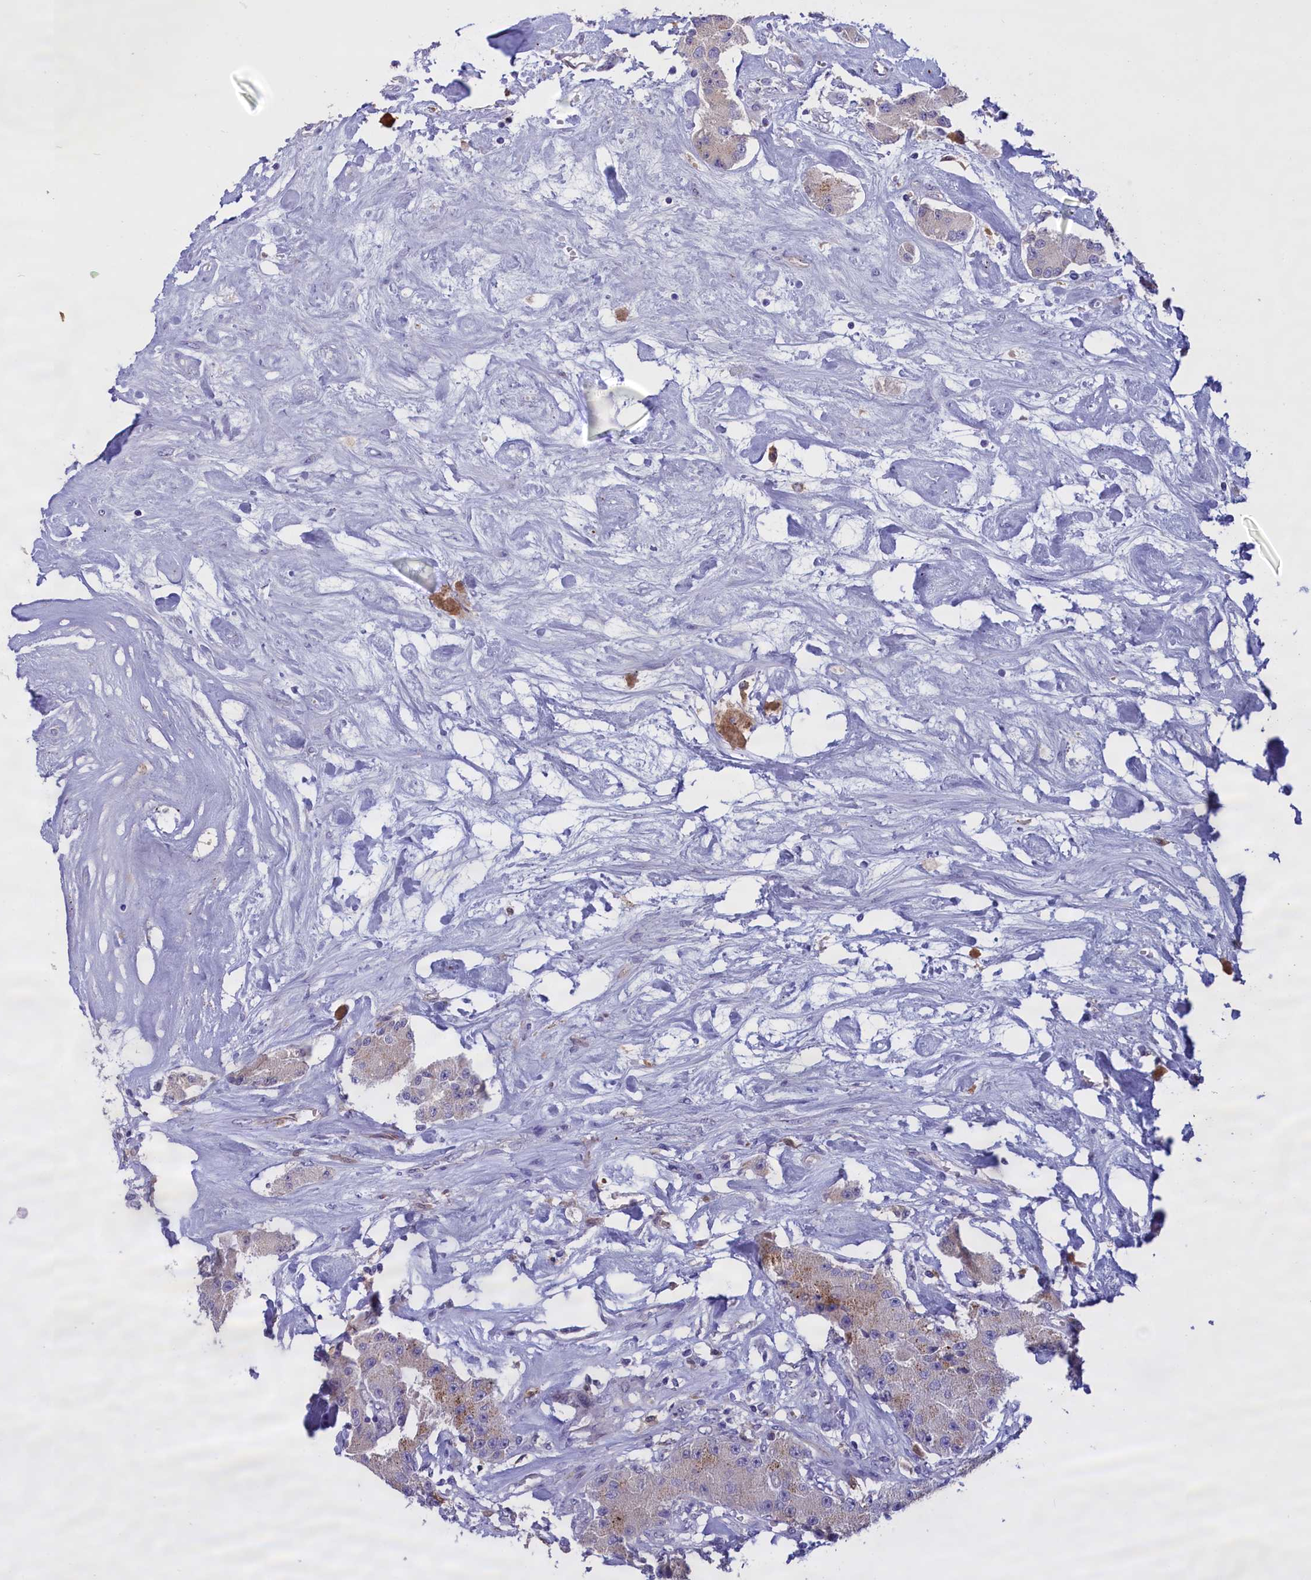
{"staining": {"intensity": "weak", "quantity": "<25%", "location": "cytoplasmic/membranous"}, "tissue": "carcinoid", "cell_type": "Tumor cells", "image_type": "cancer", "snomed": [{"axis": "morphology", "description": "Carcinoid, malignant, NOS"}, {"axis": "topography", "description": "Pancreas"}], "caption": "The photomicrograph displays no significant staining in tumor cells of carcinoid (malignant).", "gene": "FAM149B1", "patient": {"sex": "male", "age": 41}}